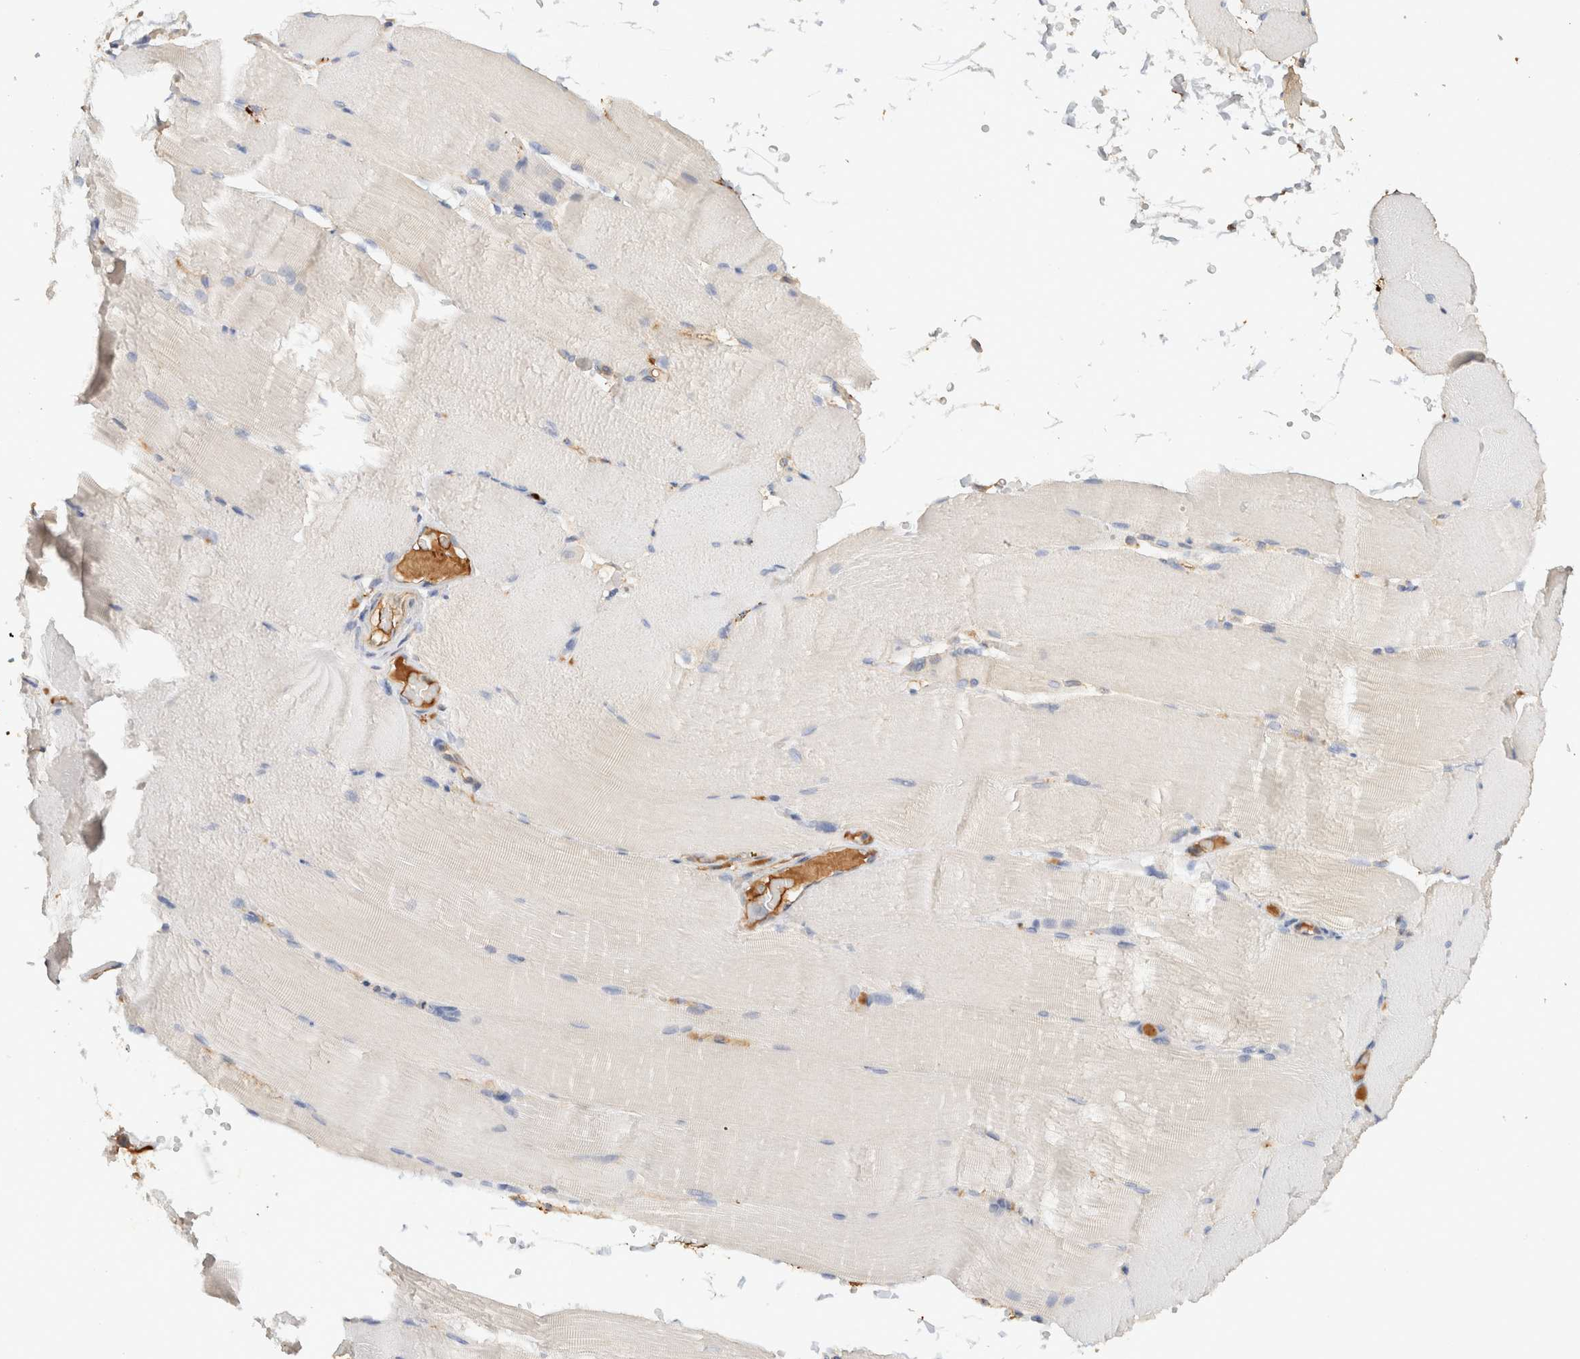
{"staining": {"intensity": "negative", "quantity": "none", "location": "none"}, "tissue": "skeletal muscle", "cell_type": "Myocytes", "image_type": "normal", "snomed": [{"axis": "morphology", "description": "Normal tissue, NOS"}, {"axis": "topography", "description": "Skeletal muscle"}, {"axis": "topography", "description": "Parathyroid gland"}], "caption": "Myocytes are negative for brown protein staining in unremarkable skeletal muscle. (DAB (3,3'-diaminobenzidine) immunohistochemistry (IHC) visualized using brightfield microscopy, high magnification).", "gene": "PROS1", "patient": {"sex": "female", "age": 37}}